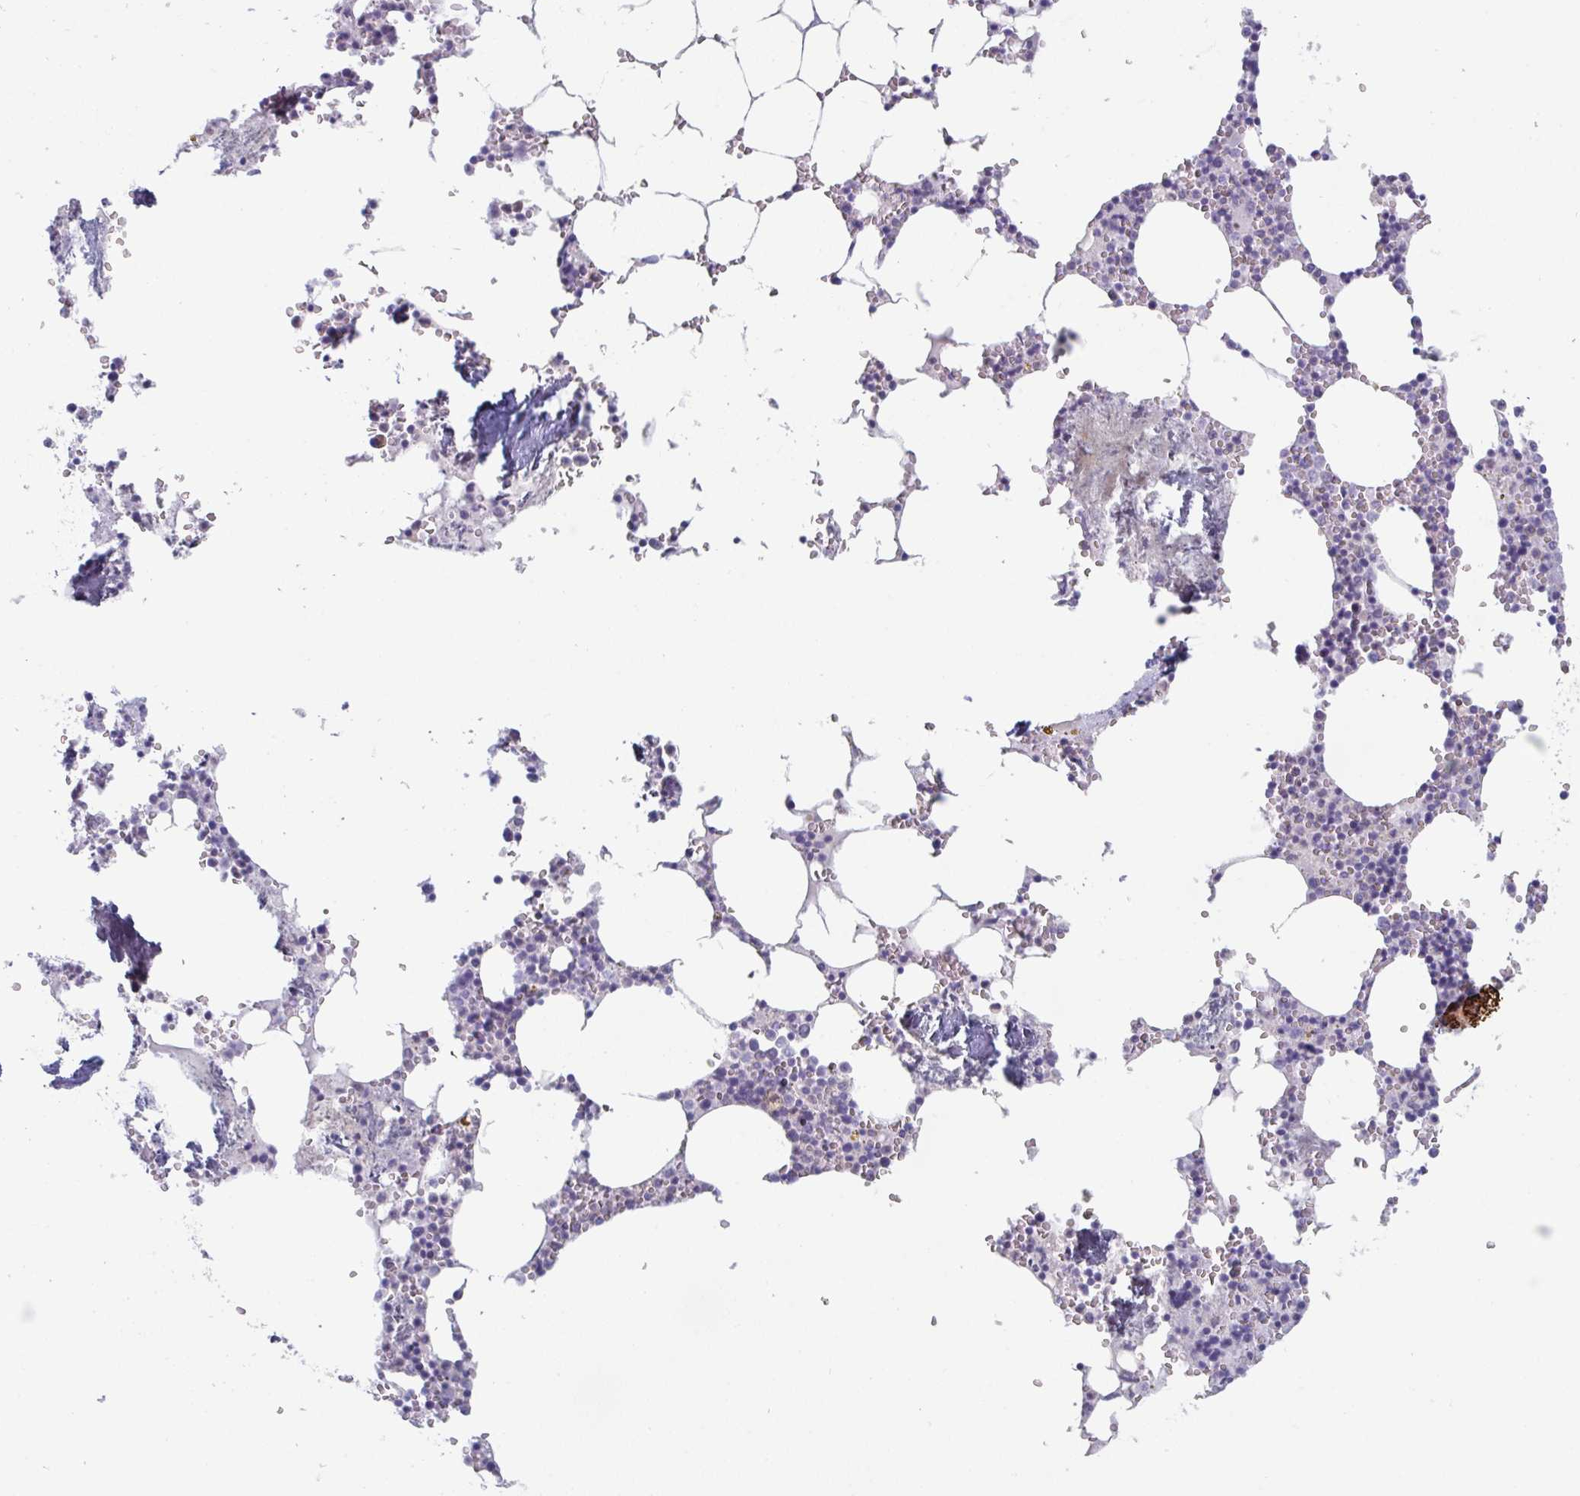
{"staining": {"intensity": "negative", "quantity": "none", "location": "none"}, "tissue": "bone marrow", "cell_type": "Hematopoietic cells", "image_type": "normal", "snomed": [{"axis": "morphology", "description": "Normal tissue, NOS"}, {"axis": "topography", "description": "Bone marrow"}], "caption": "IHC photomicrograph of unremarkable bone marrow: bone marrow stained with DAB (3,3'-diaminobenzidine) exhibits no significant protein staining in hematopoietic cells.", "gene": "PTPRD", "patient": {"sex": "male", "age": 54}}